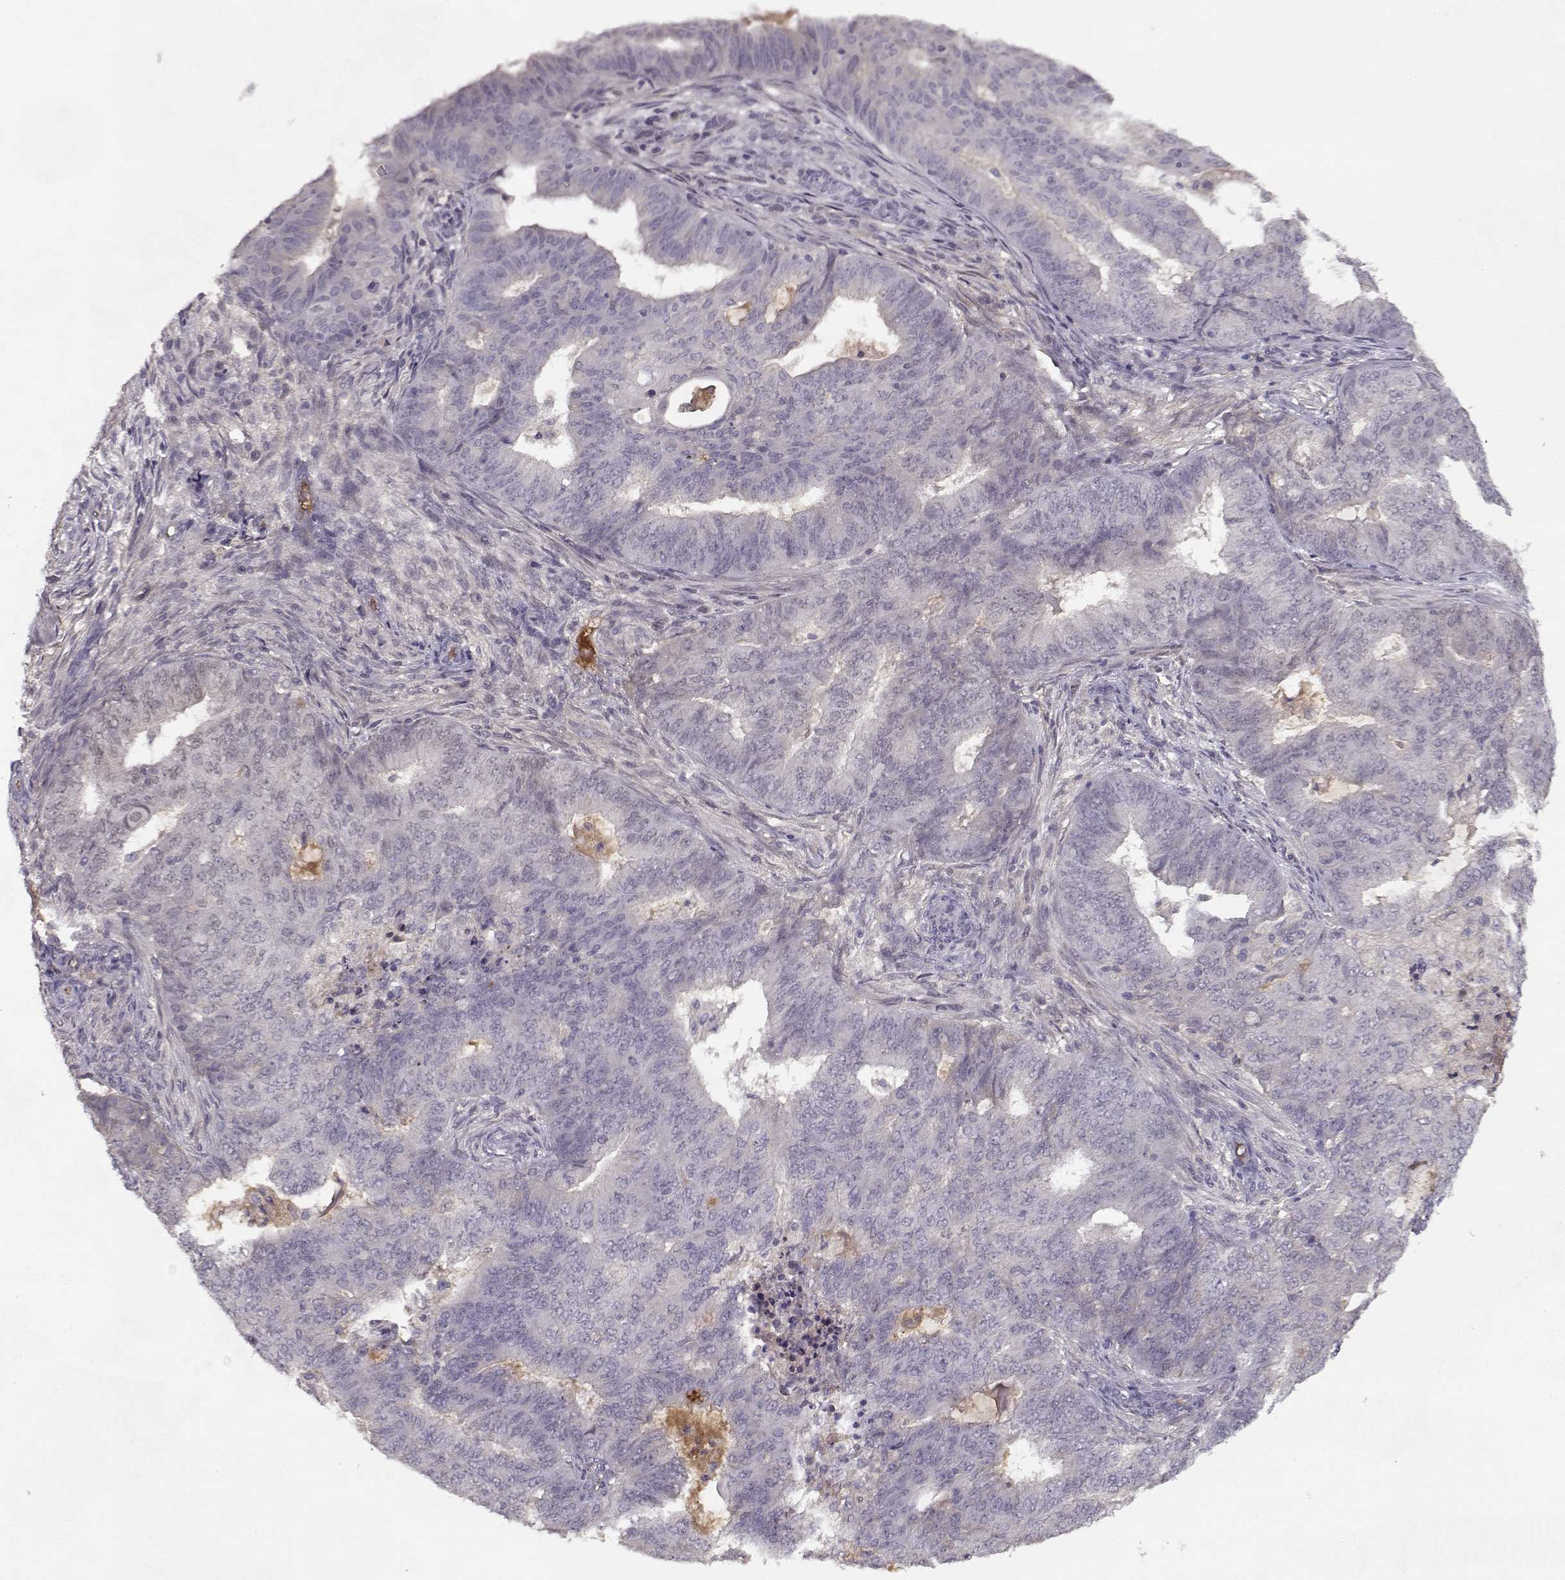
{"staining": {"intensity": "negative", "quantity": "none", "location": "none"}, "tissue": "endometrial cancer", "cell_type": "Tumor cells", "image_type": "cancer", "snomed": [{"axis": "morphology", "description": "Adenocarcinoma, NOS"}, {"axis": "topography", "description": "Endometrium"}], "caption": "An image of human adenocarcinoma (endometrial) is negative for staining in tumor cells.", "gene": "AFM", "patient": {"sex": "female", "age": 62}}